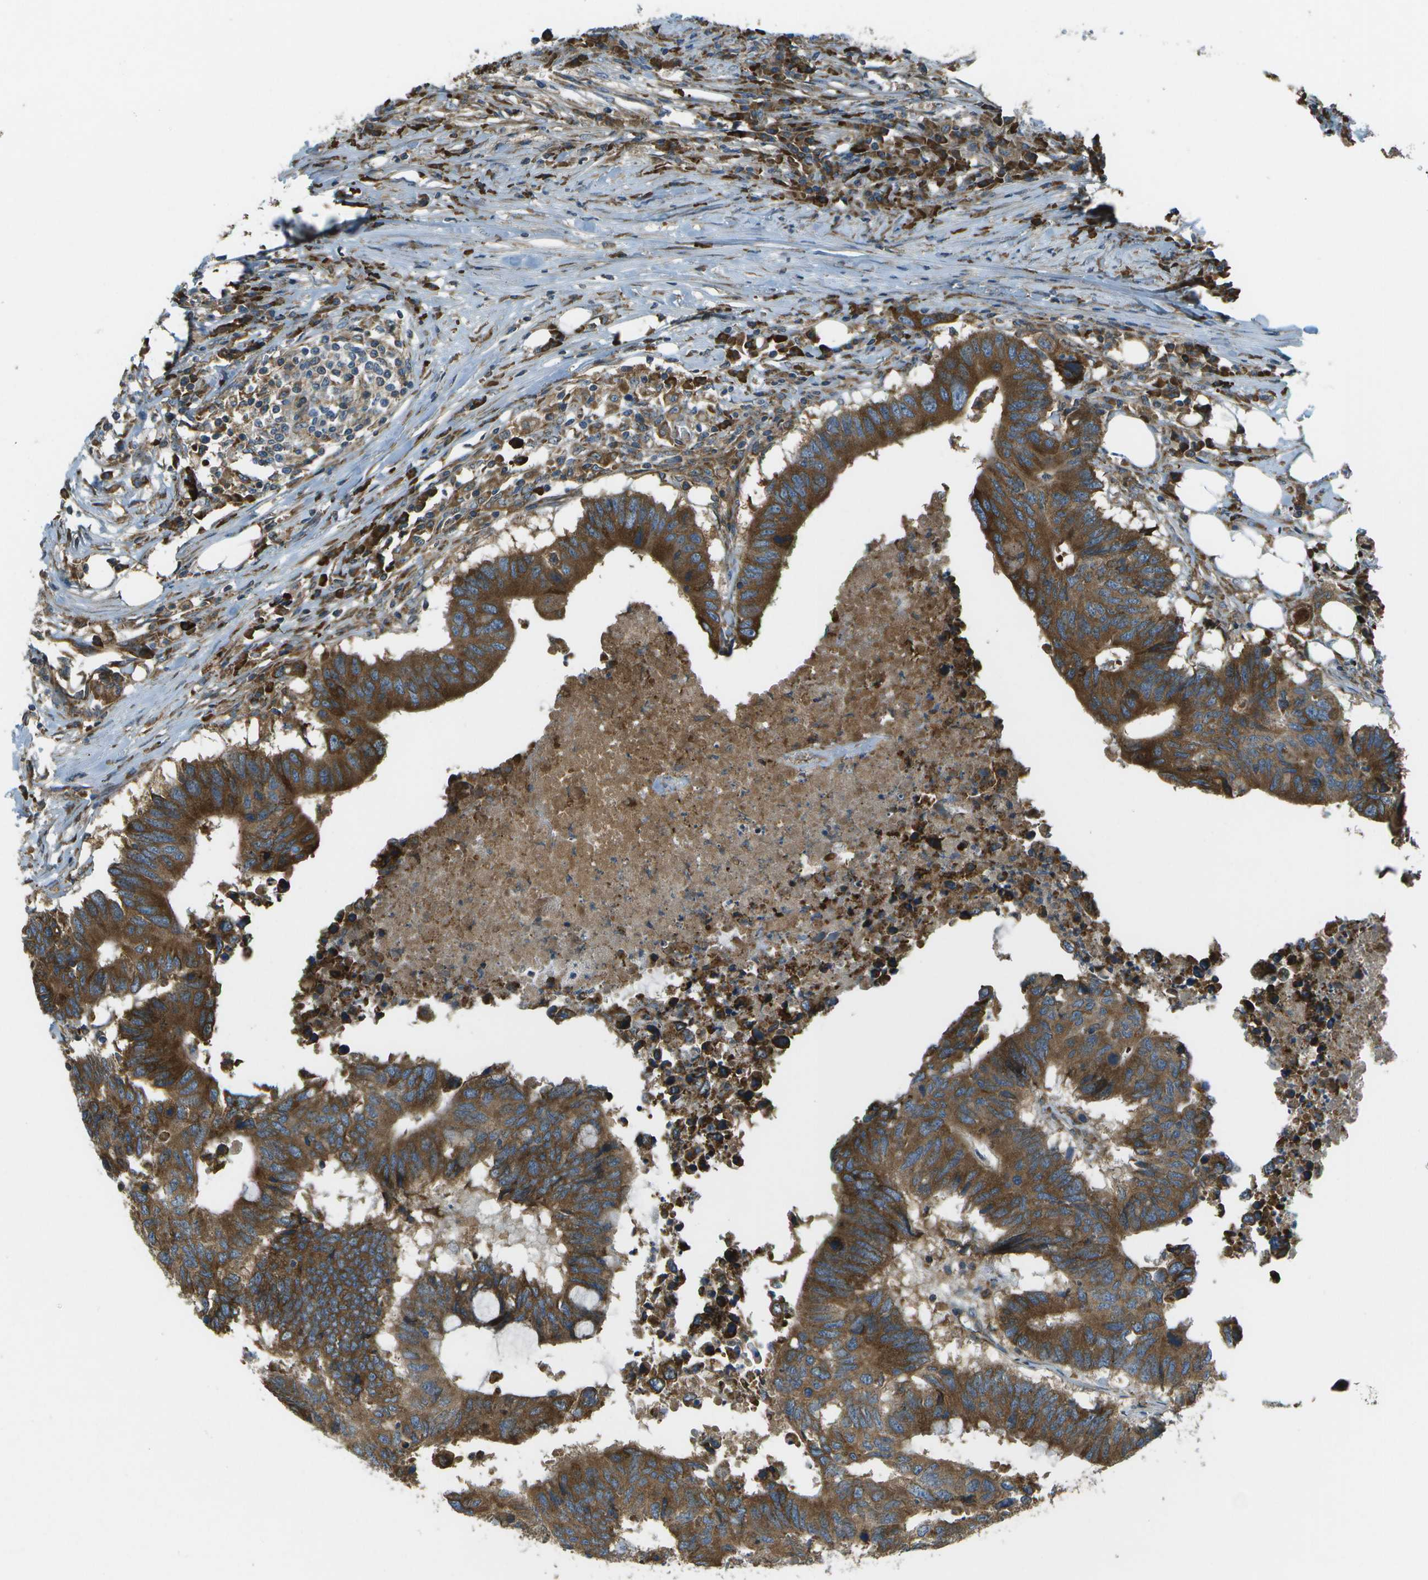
{"staining": {"intensity": "strong", "quantity": ">75%", "location": "cytoplasmic/membranous"}, "tissue": "colorectal cancer", "cell_type": "Tumor cells", "image_type": "cancer", "snomed": [{"axis": "morphology", "description": "Adenocarcinoma, NOS"}, {"axis": "topography", "description": "Colon"}], "caption": "Protein expression analysis of colorectal cancer displays strong cytoplasmic/membranous positivity in approximately >75% of tumor cells.", "gene": "USP30", "patient": {"sex": "male", "age": 71}}